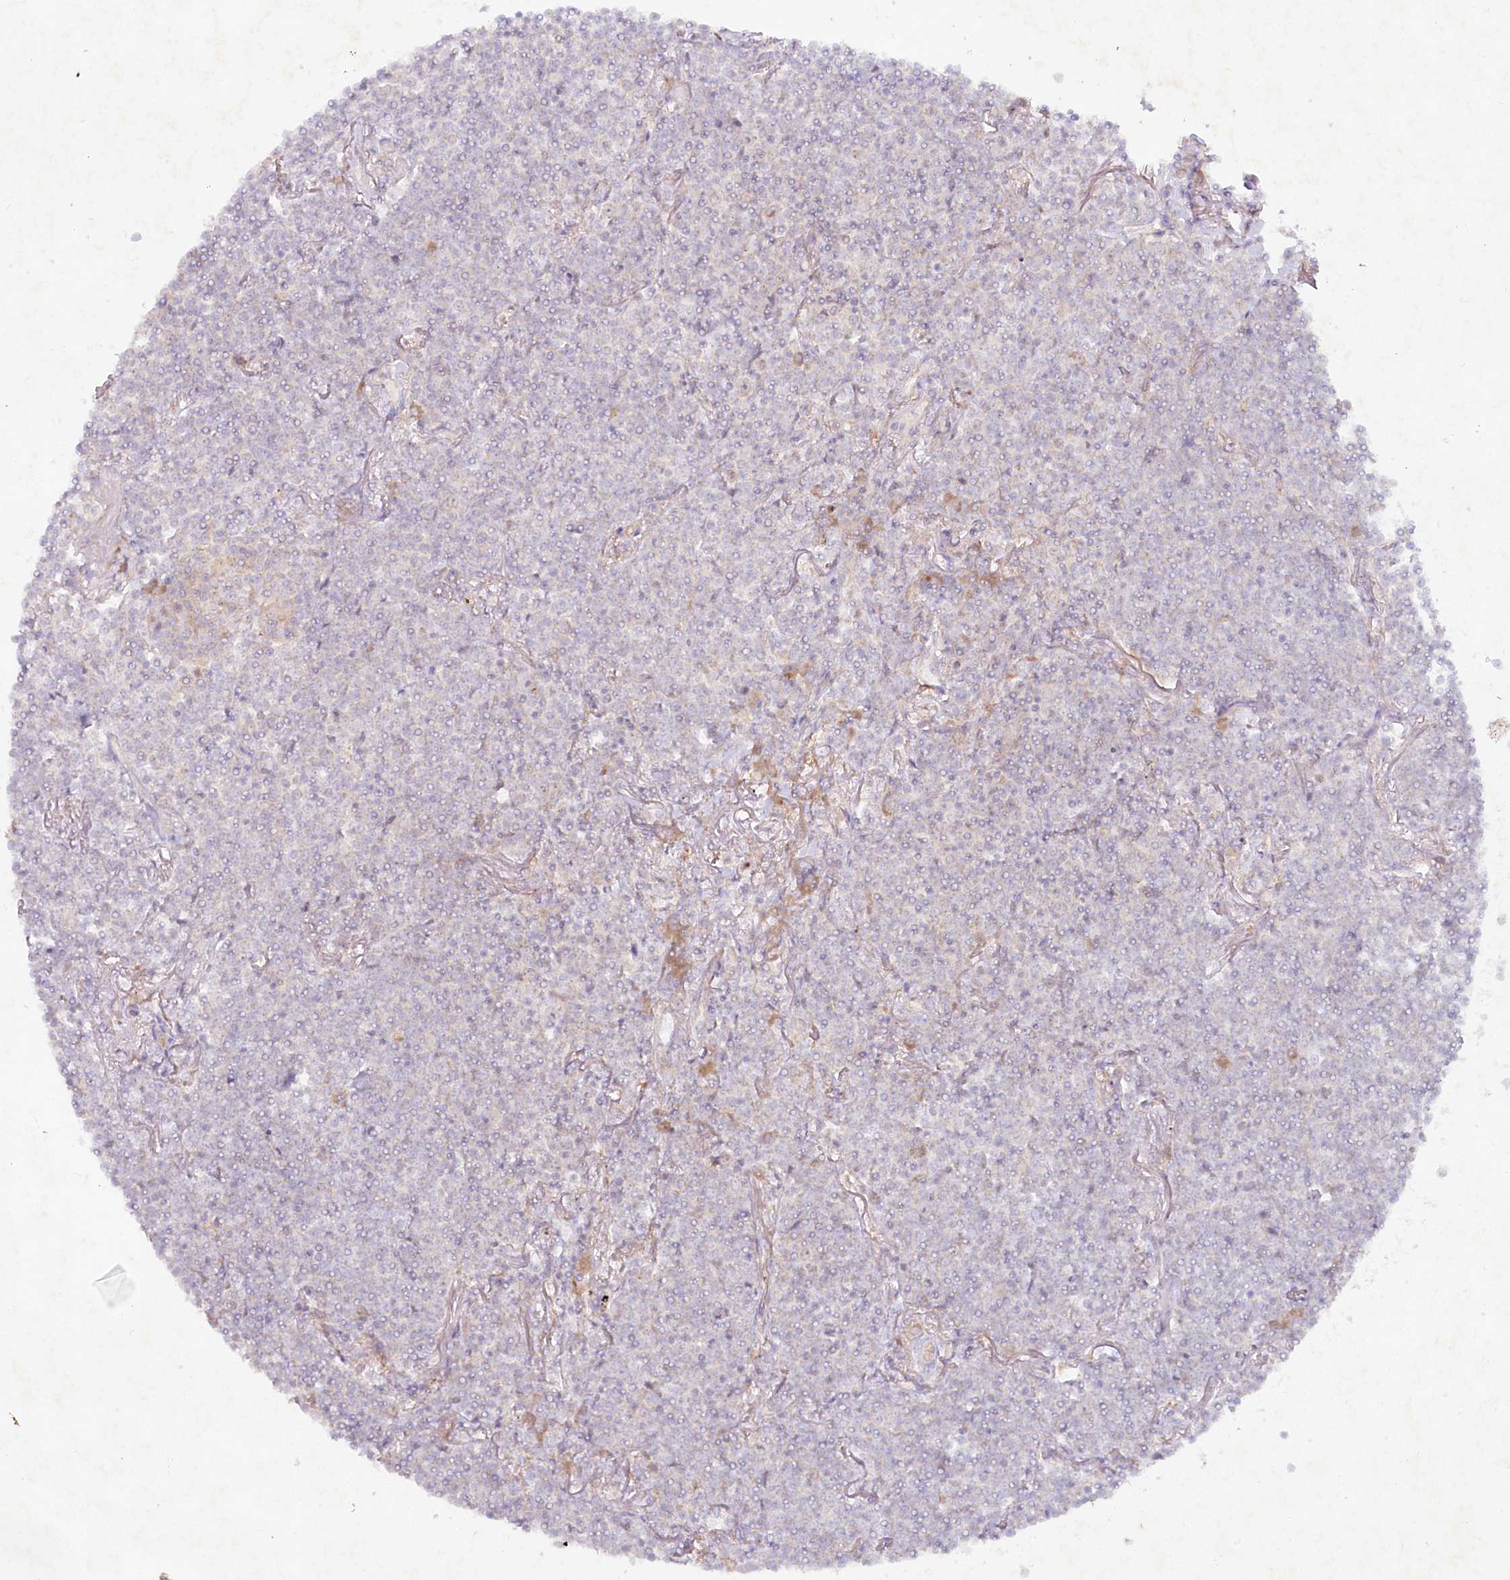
{"staining": {"intensity": "negative", "quantity": "none", "location": "none"}, "tissue": "lymphoma", "cell_type": "Tumor cells", "image_type": "cancer", "snomed": [{"axis": "morphology", "description": "Malignant lymphoma, non-Hodgkin's type, Low grade"}, {"axis": "topography", "description": "Lung"}], "caption": "Low-grade malignant lymphoma, non-Hodgkin's type was stained to show a protein in brown. There is no significant expression in tumor cells.", "gene": "TNIP1", "patient": {"sex": "female", "age": 71}}